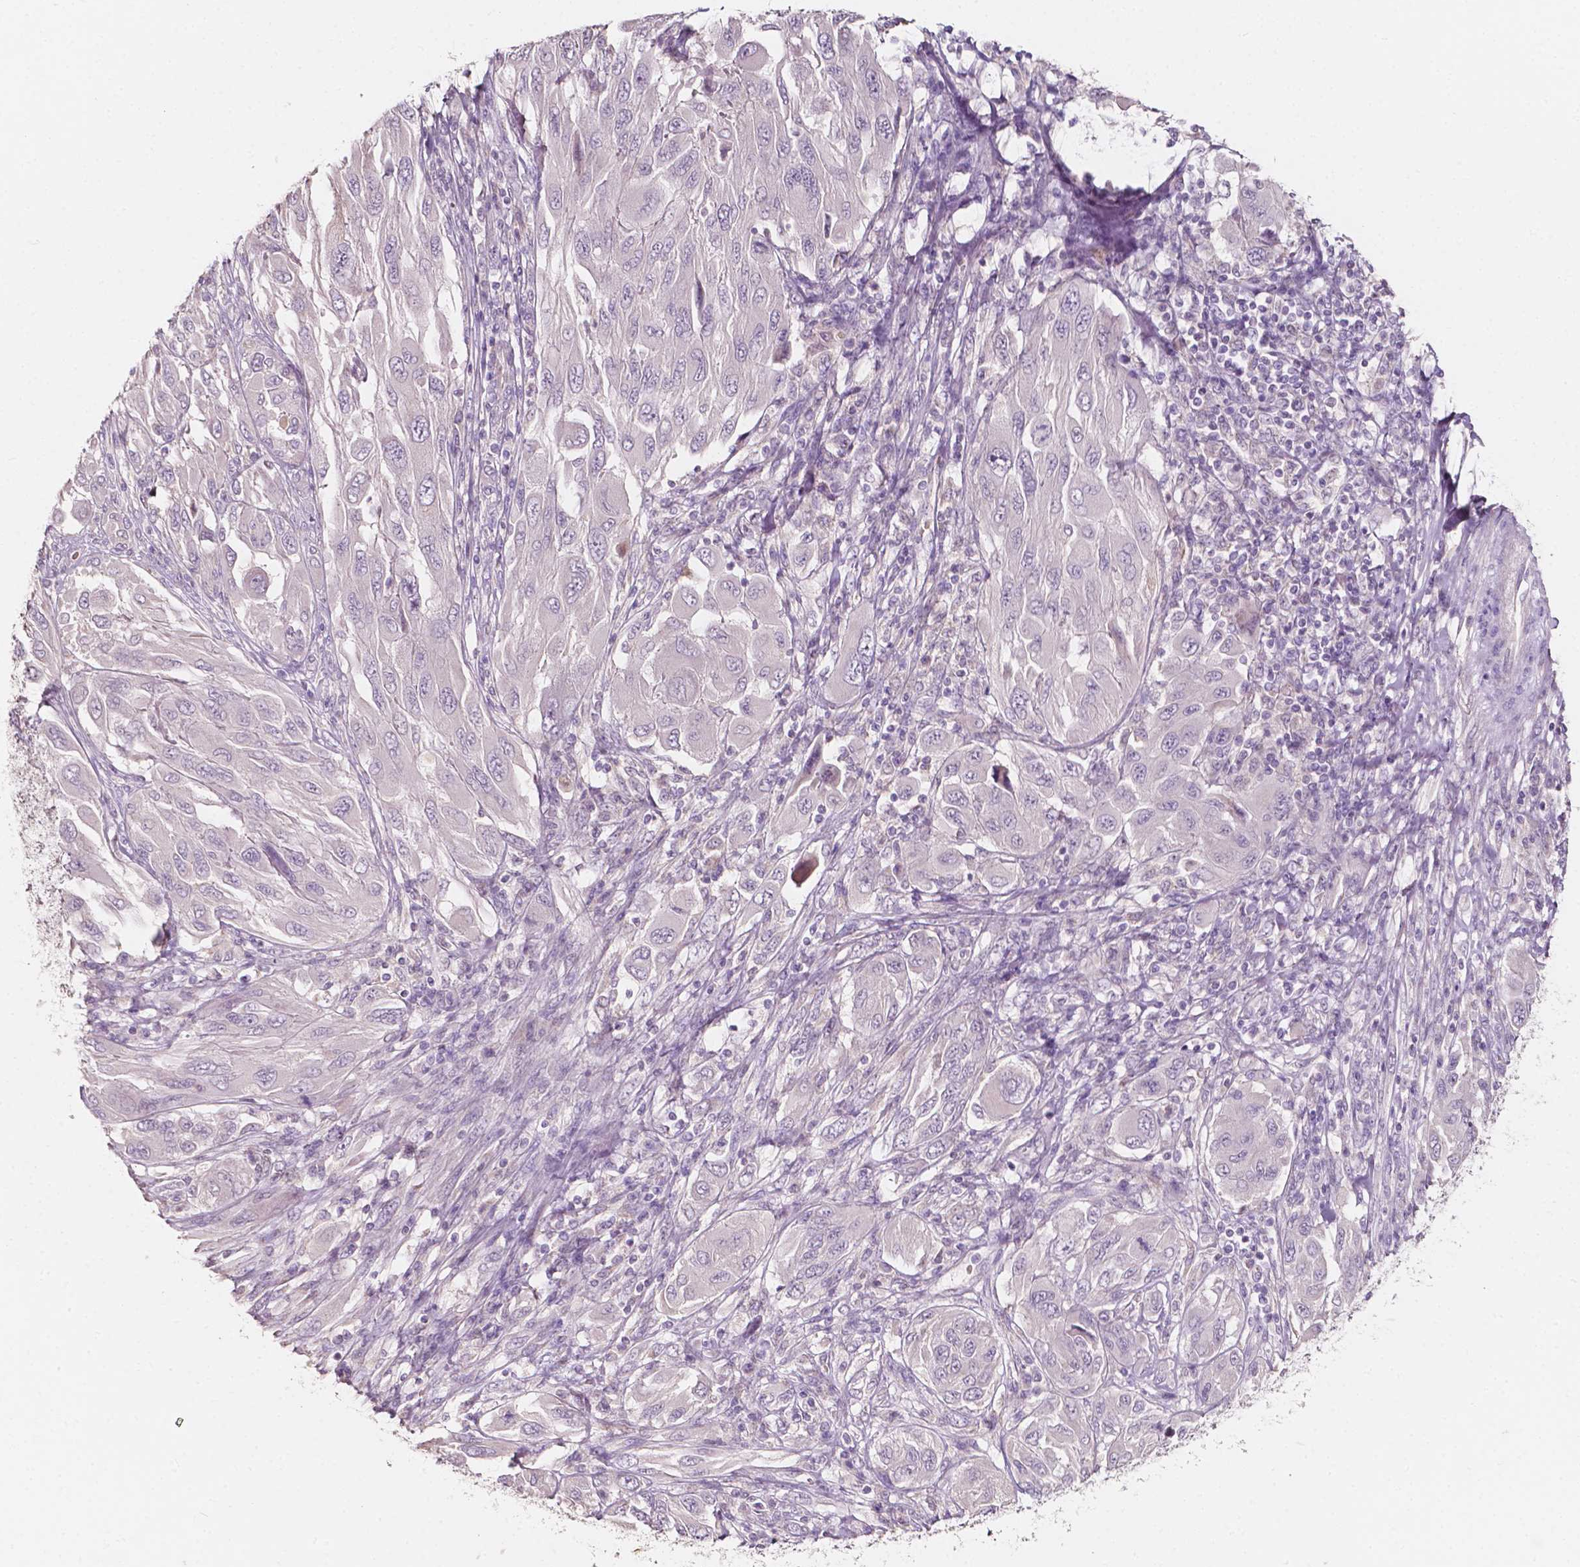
{"staining": {"intensity": "negative", "quantity": "none", "location": "none"}, "tissue": "melanoma", "cell_type": "Tumor cells", "image_type": "cancer", "snomed": [{"axis": "morphology", "description": "Malignant melanoma, NOS"}, {"axis": "topography", "description": "Skin"}], "caption": "This is a micrograph of IHC staining of melanoma, which shows no staining in tumor cells.", "gene": "NPC1L1", "patient": {"sex": "female", "age": 91}}